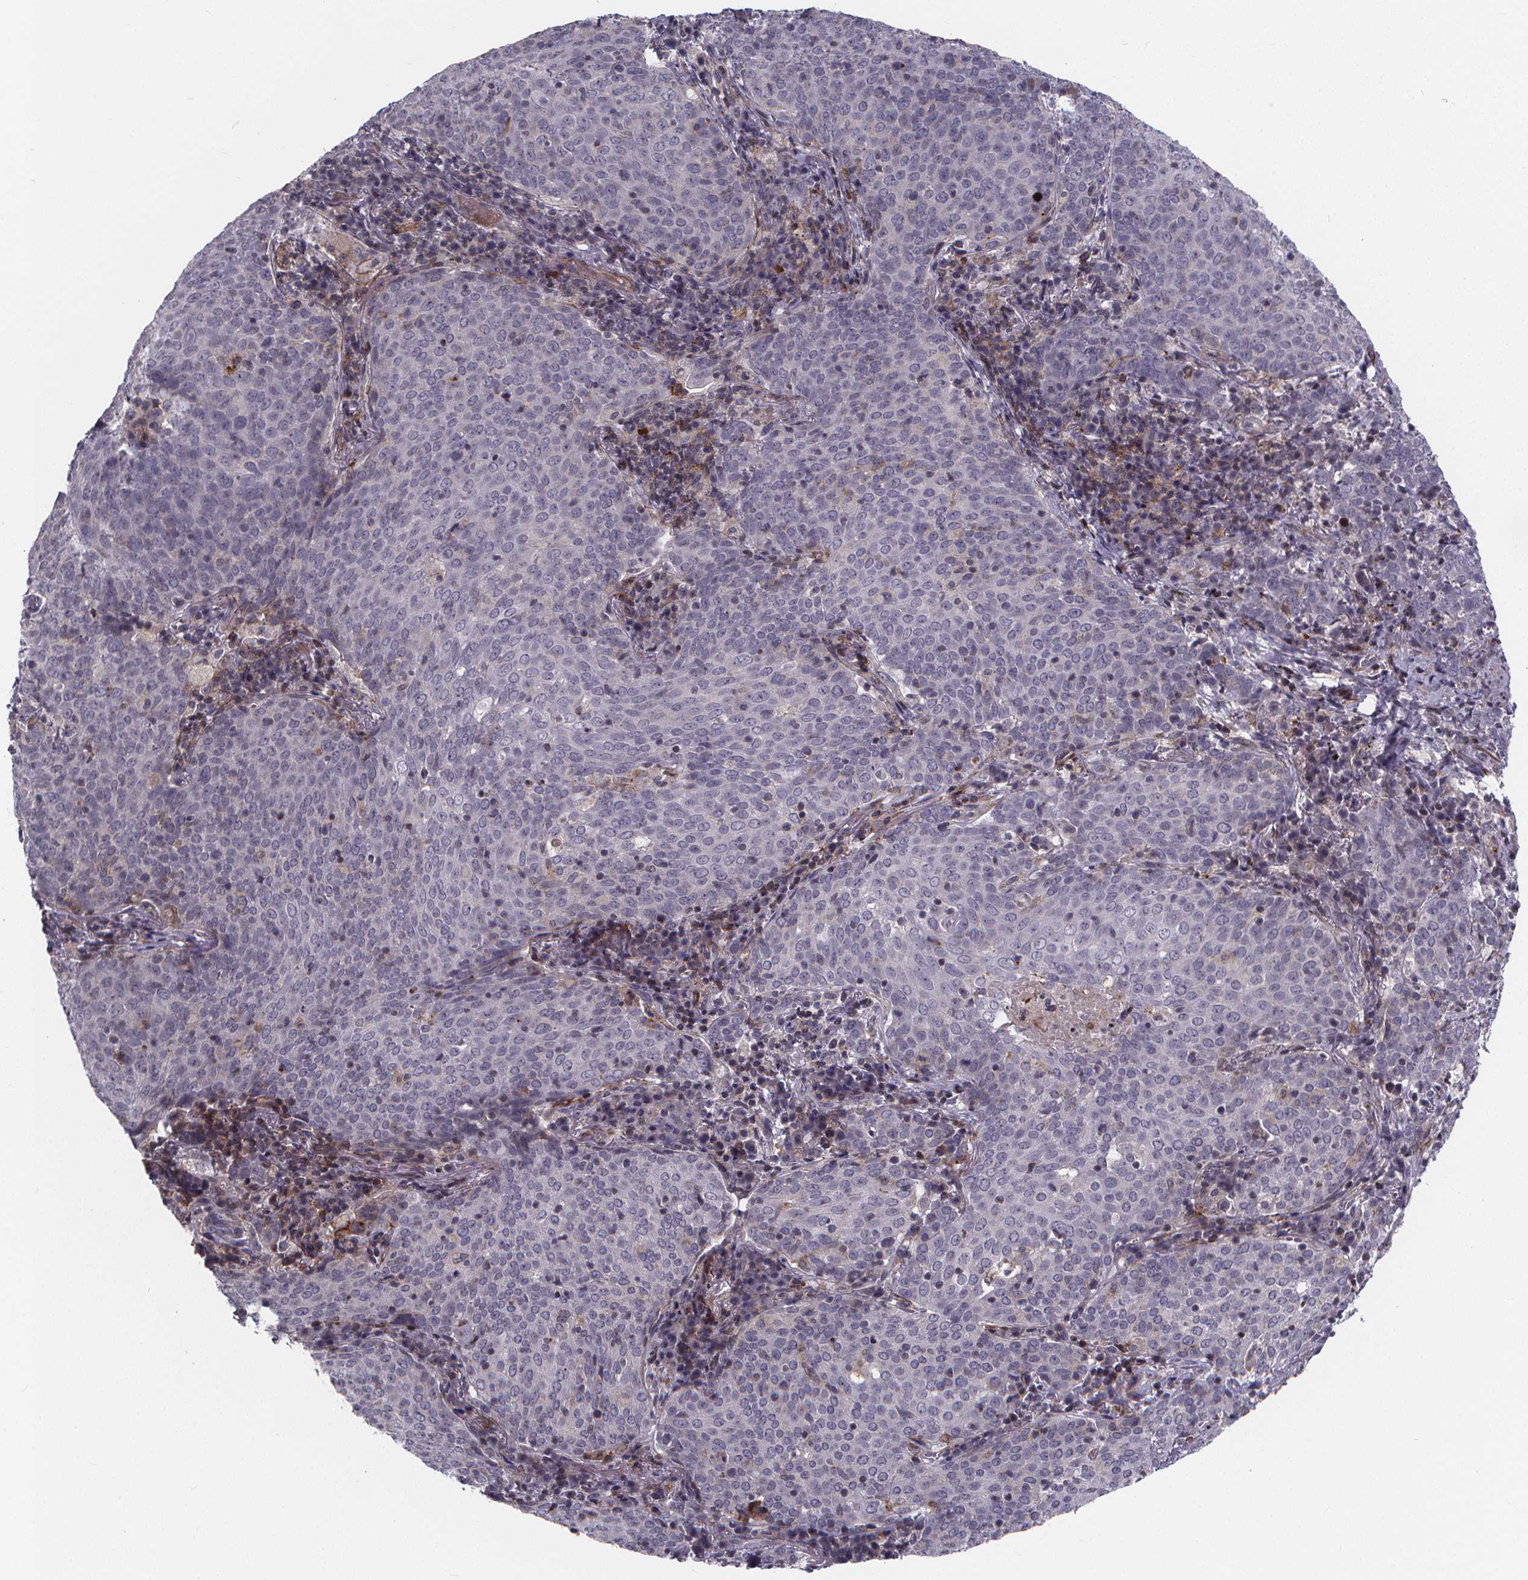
{"staining": {"intensity": "negative", "quantity": "none", "location": "none"}, "tissue": "lung cancer", "cell_type": "Tumor cells", "image_type": "cancer", "snomed": [{"axis": "morphology", "description": "Squamous cell carcinoma, NOS"}, {"axis": "topography", "description": "Lung"}], "caption": "This is a micrograph of immunohistochemistry staining of squamous cell carcinoma (lung), which shows no positivity in tumor cells.", "gene": "FBXW2", "patient": {"sex": "male", "age": 82}}